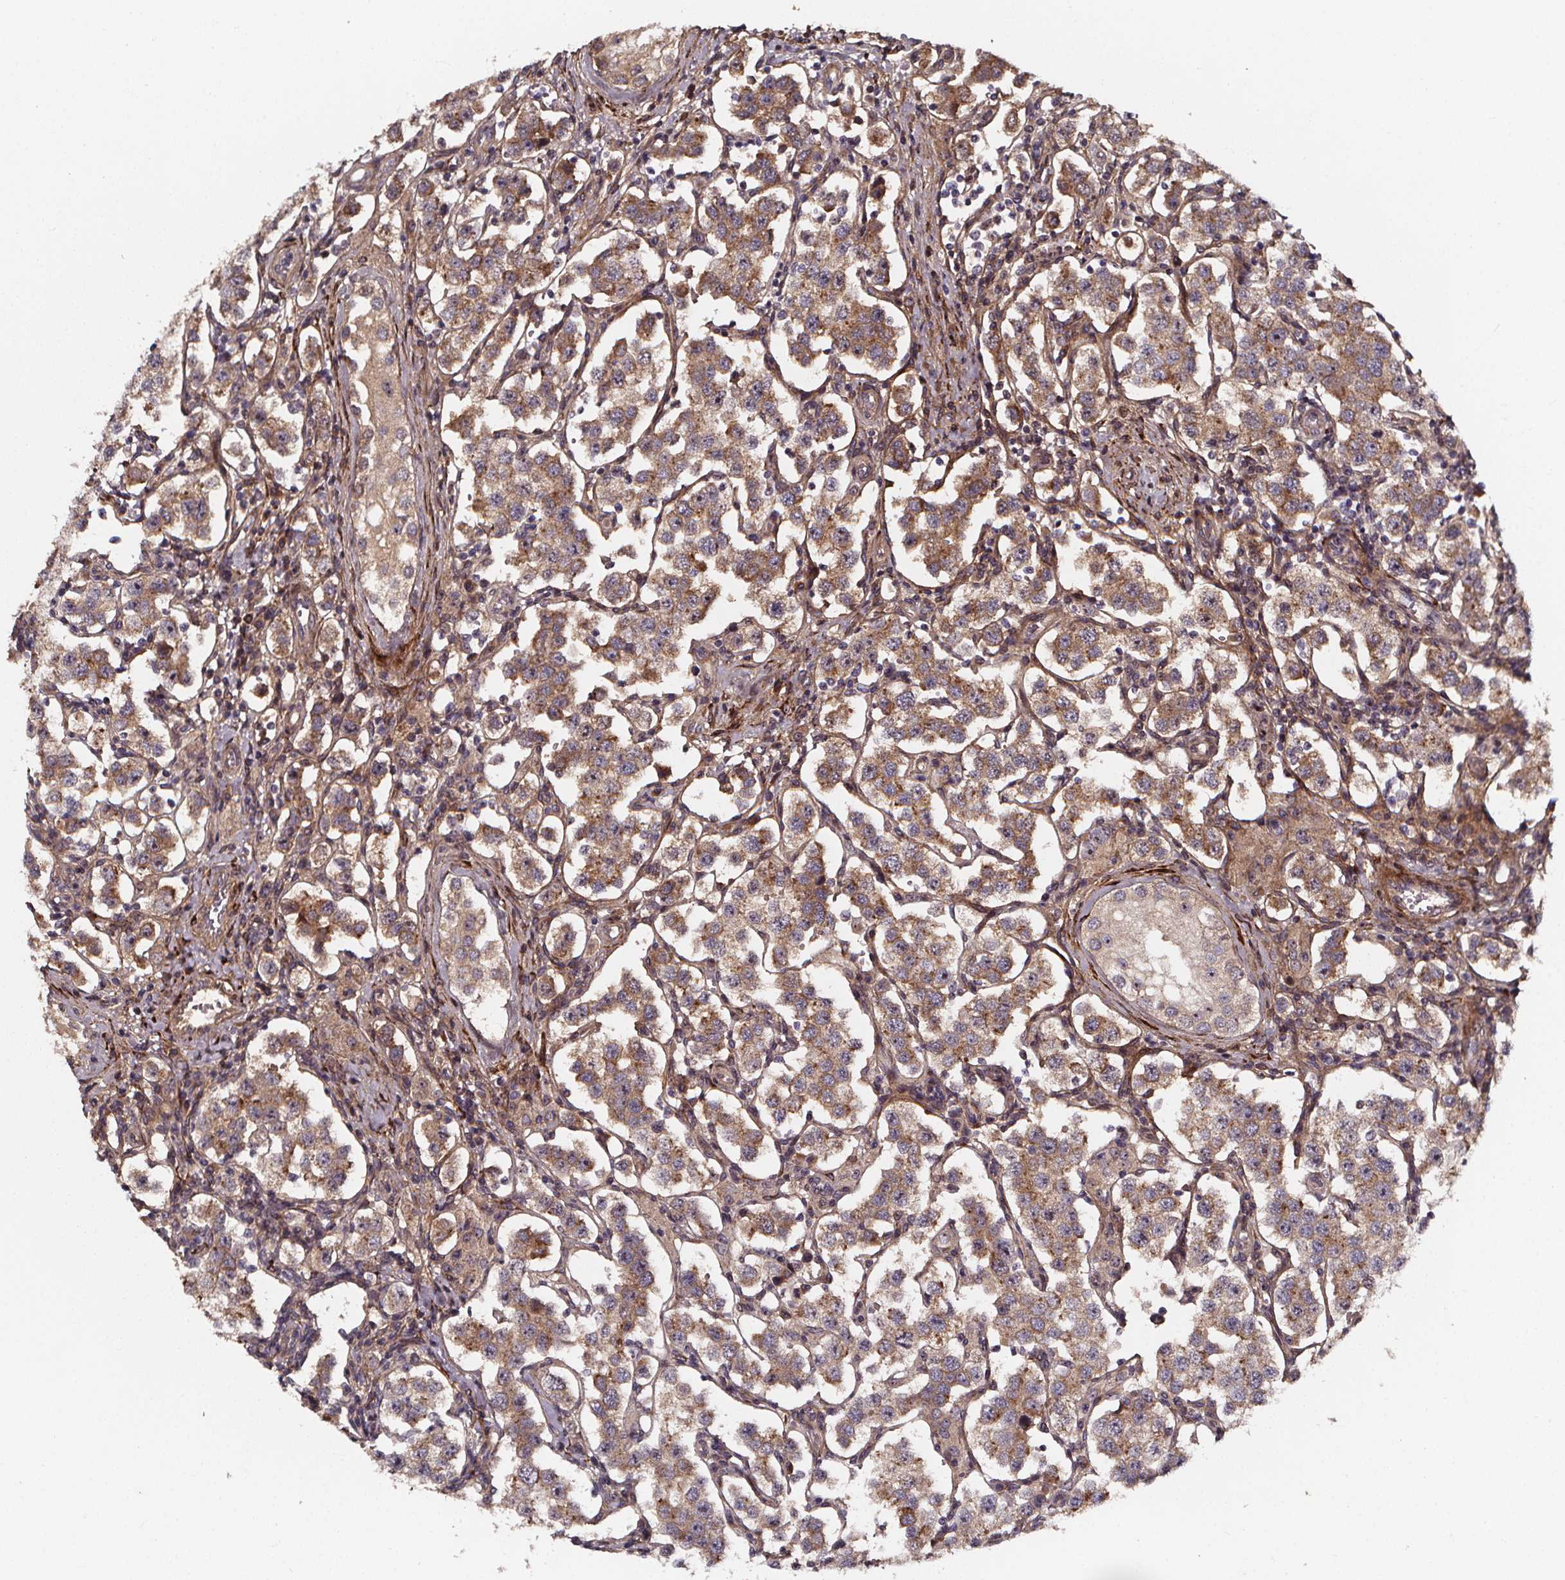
{"staining": {"intensity": "moderate", "quantity": ">75%", "location": "cytoplasmic/membranous"}, "tissue": "testis cancer", "cell_type": "Tumor cells", "image_type": "cancer", "snomed": [{"axis": "morphology", "description": "Seminoma, NOS"}, {"axis": "topography", "description": "Testis"}], "caption": "Testis cancer (seminoma) stained for a protein (brown) exhibits moderate cytoplasmic/membranous positive expression in about >75% of tumor cells.", "gene": "AEBP1", "patient": {"sex": "male", "age": 37}}